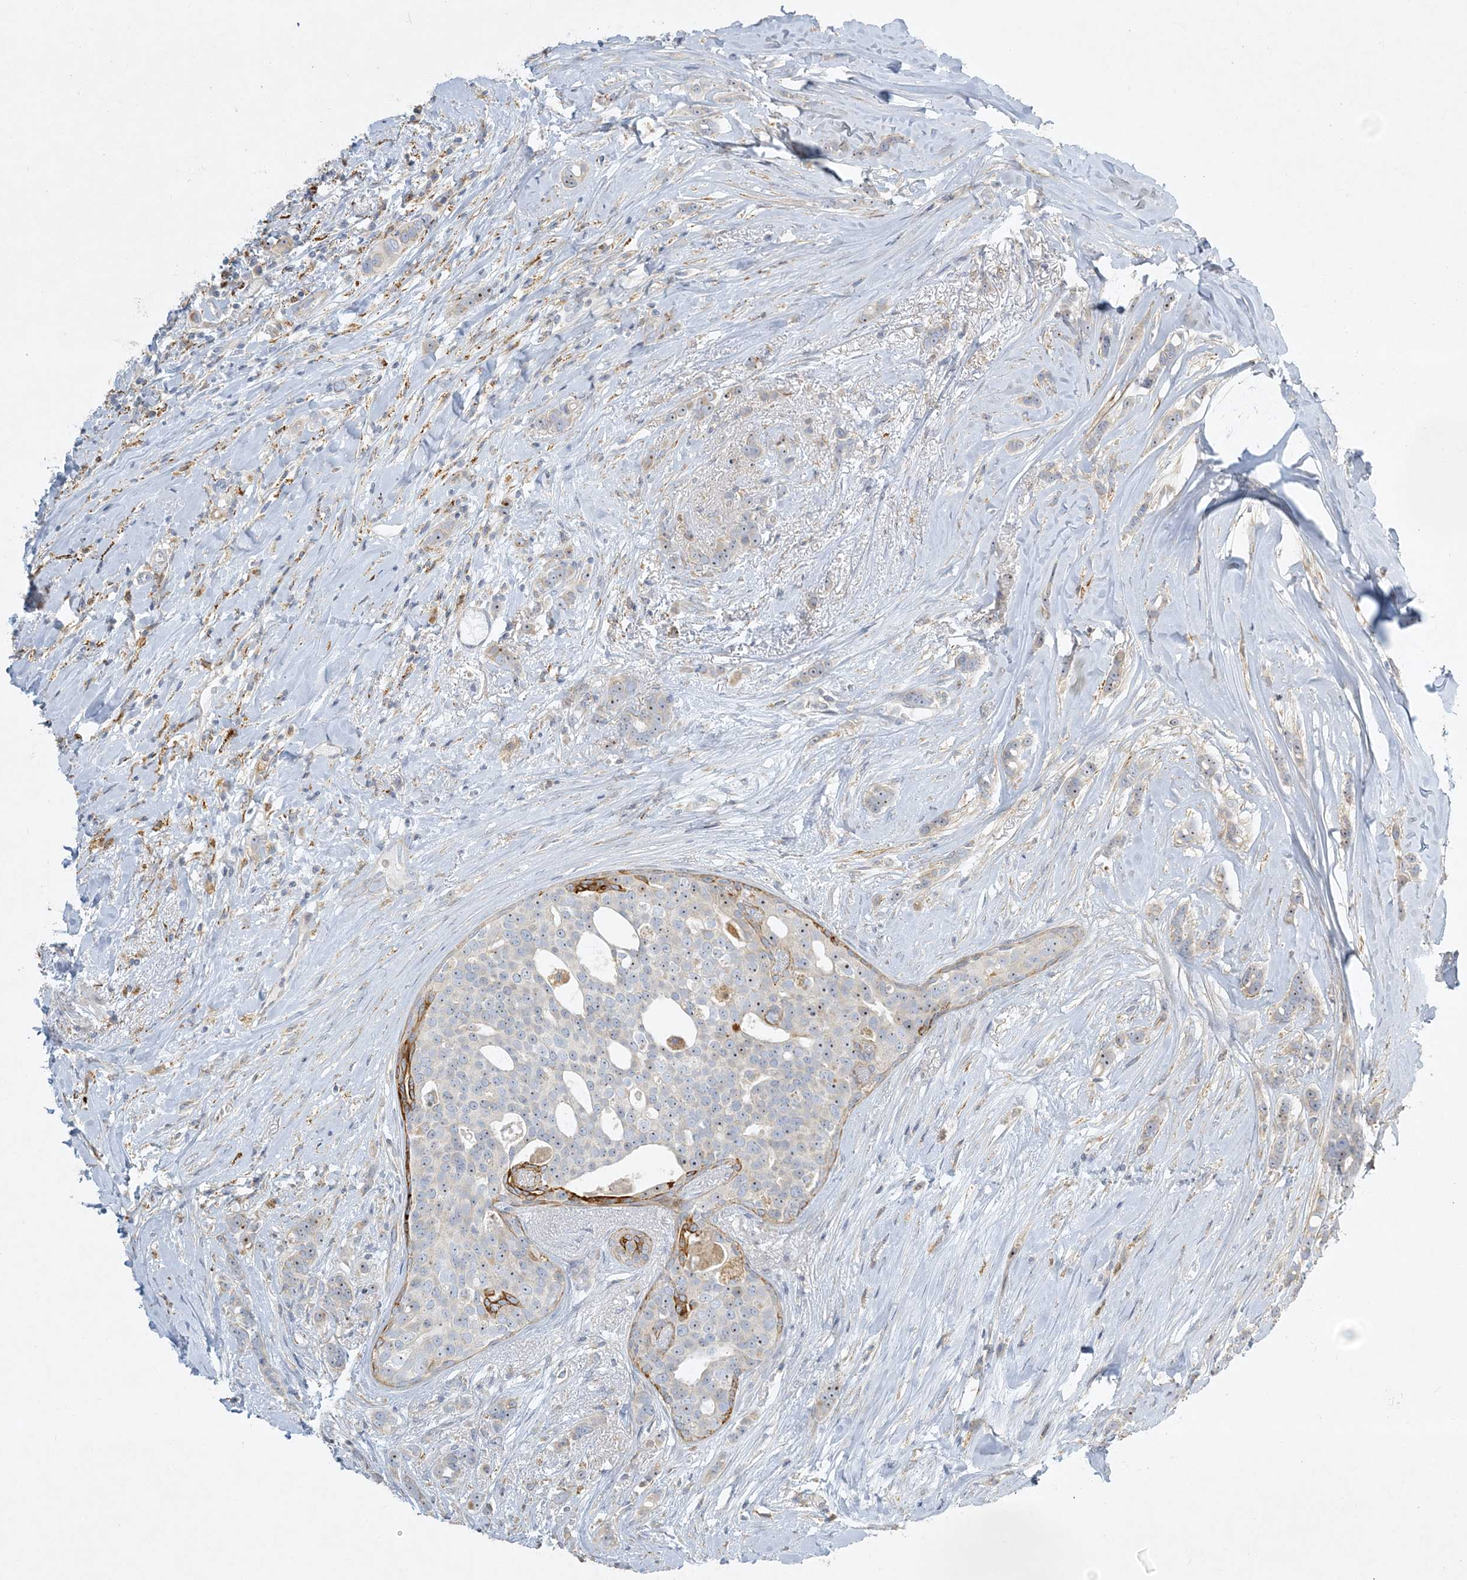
{"staining": {"intensity": "weak", "quantity": "<25%", "location": "cytoplasmic/membranous"}, "tissue": "breast cancer", "cell_type": "Tumor cells", "image_type": "cancer", "snomed": [{"axis": "morphology", "description": "Lobular carcinoma"}, {"axis": "topography", "description": "Breast"}], "caption": "High magnification brightfield microscopy of breast lobular carcinoma stained with DAB (3,3'-diaminobenzidine) (brown) and counterstained with hematoxylin (blue): tumor cells show no significant staining.", "gene": "LTN1", "patient": {"sex": "female", "age": 51}}